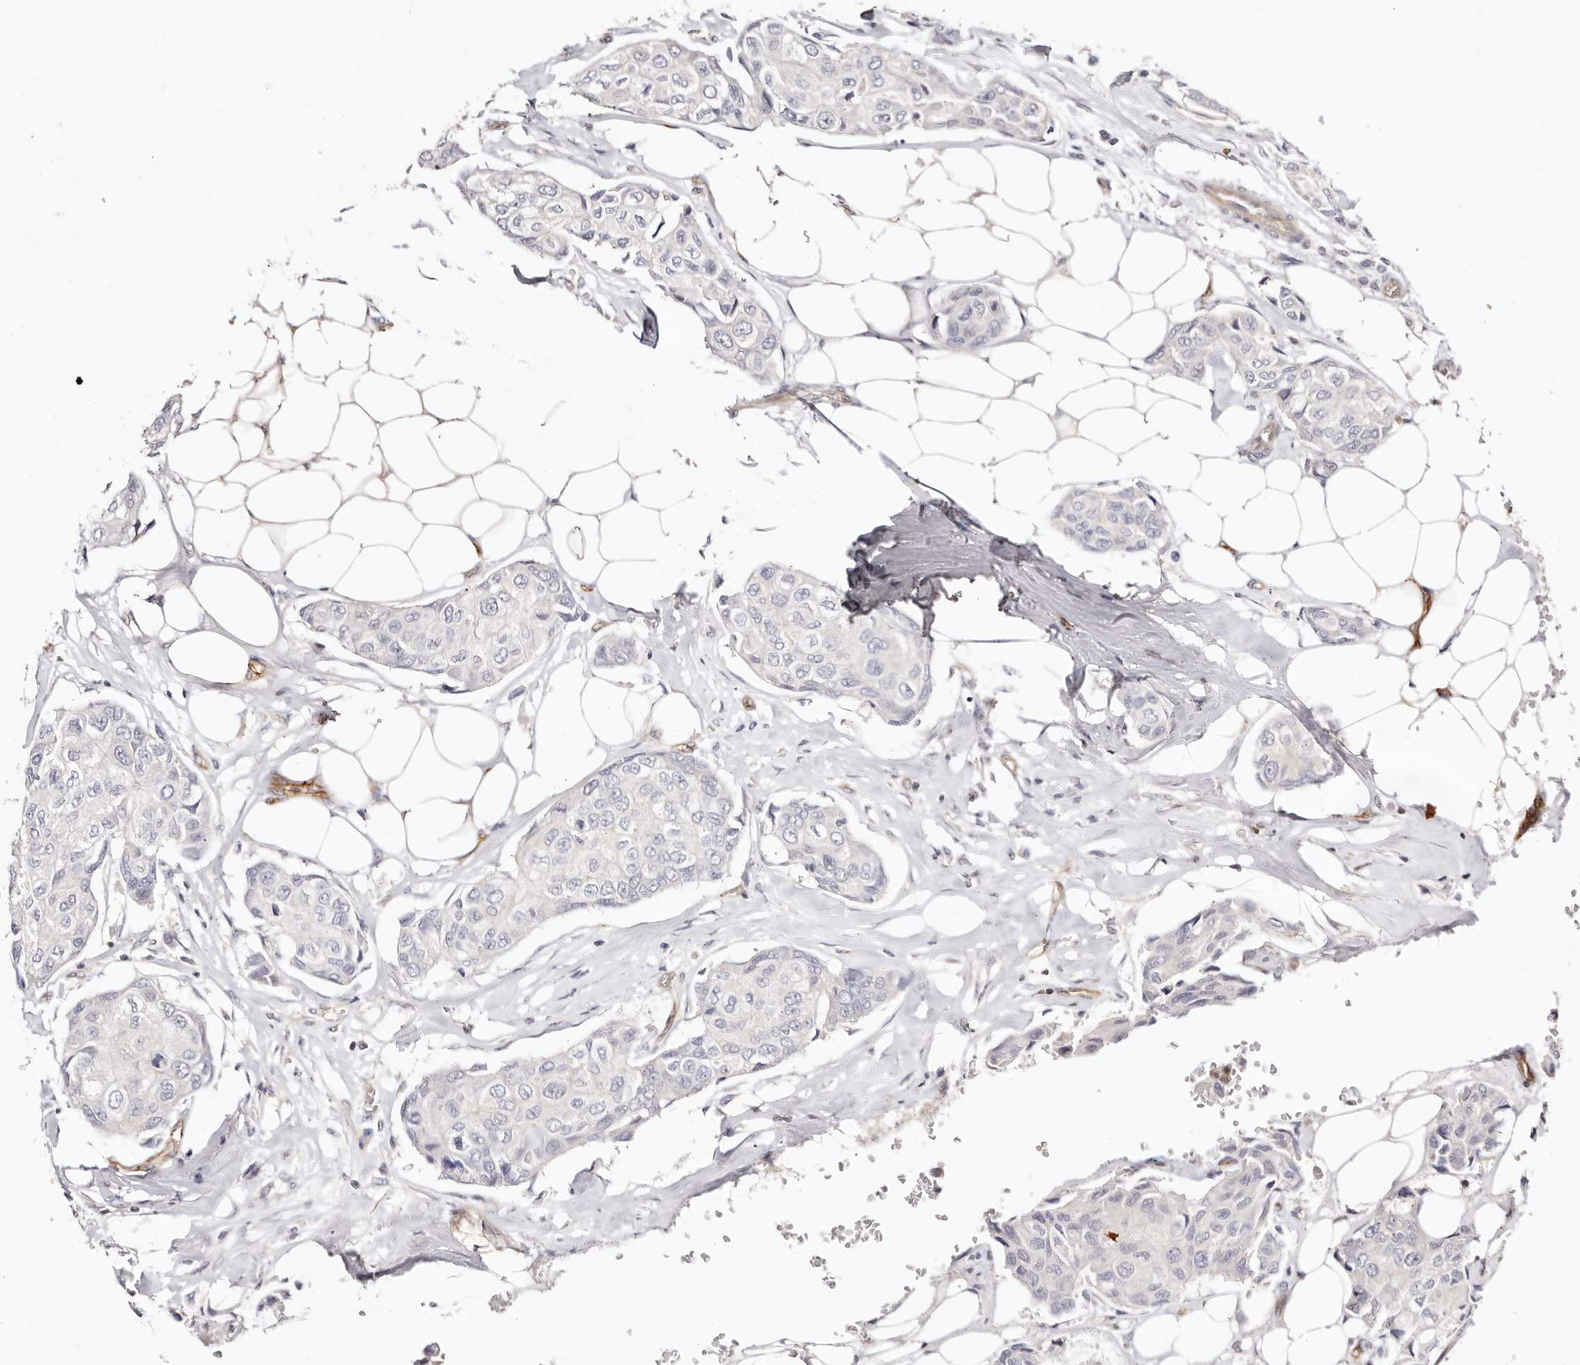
{"staining": {"intensity": "negative", "quantity": "none", "location": "none"}, "tissue": "breast cancer", "cell_type": "Tumor cells", "image_type": "cancer", "snomed": [{"axis": "morphology", "description": "Duct carcinoma"}, {"axis": "topography", "description": "Breast"}], "caption": "Tumor cells are negative for protein expression in human breast cancer. The staining is performed using DAB brown chromogen with nuclei counter-stained in using hematoxylin.", "gene": "STAT5A", "patient": {"sex": "female", "age": 80}}